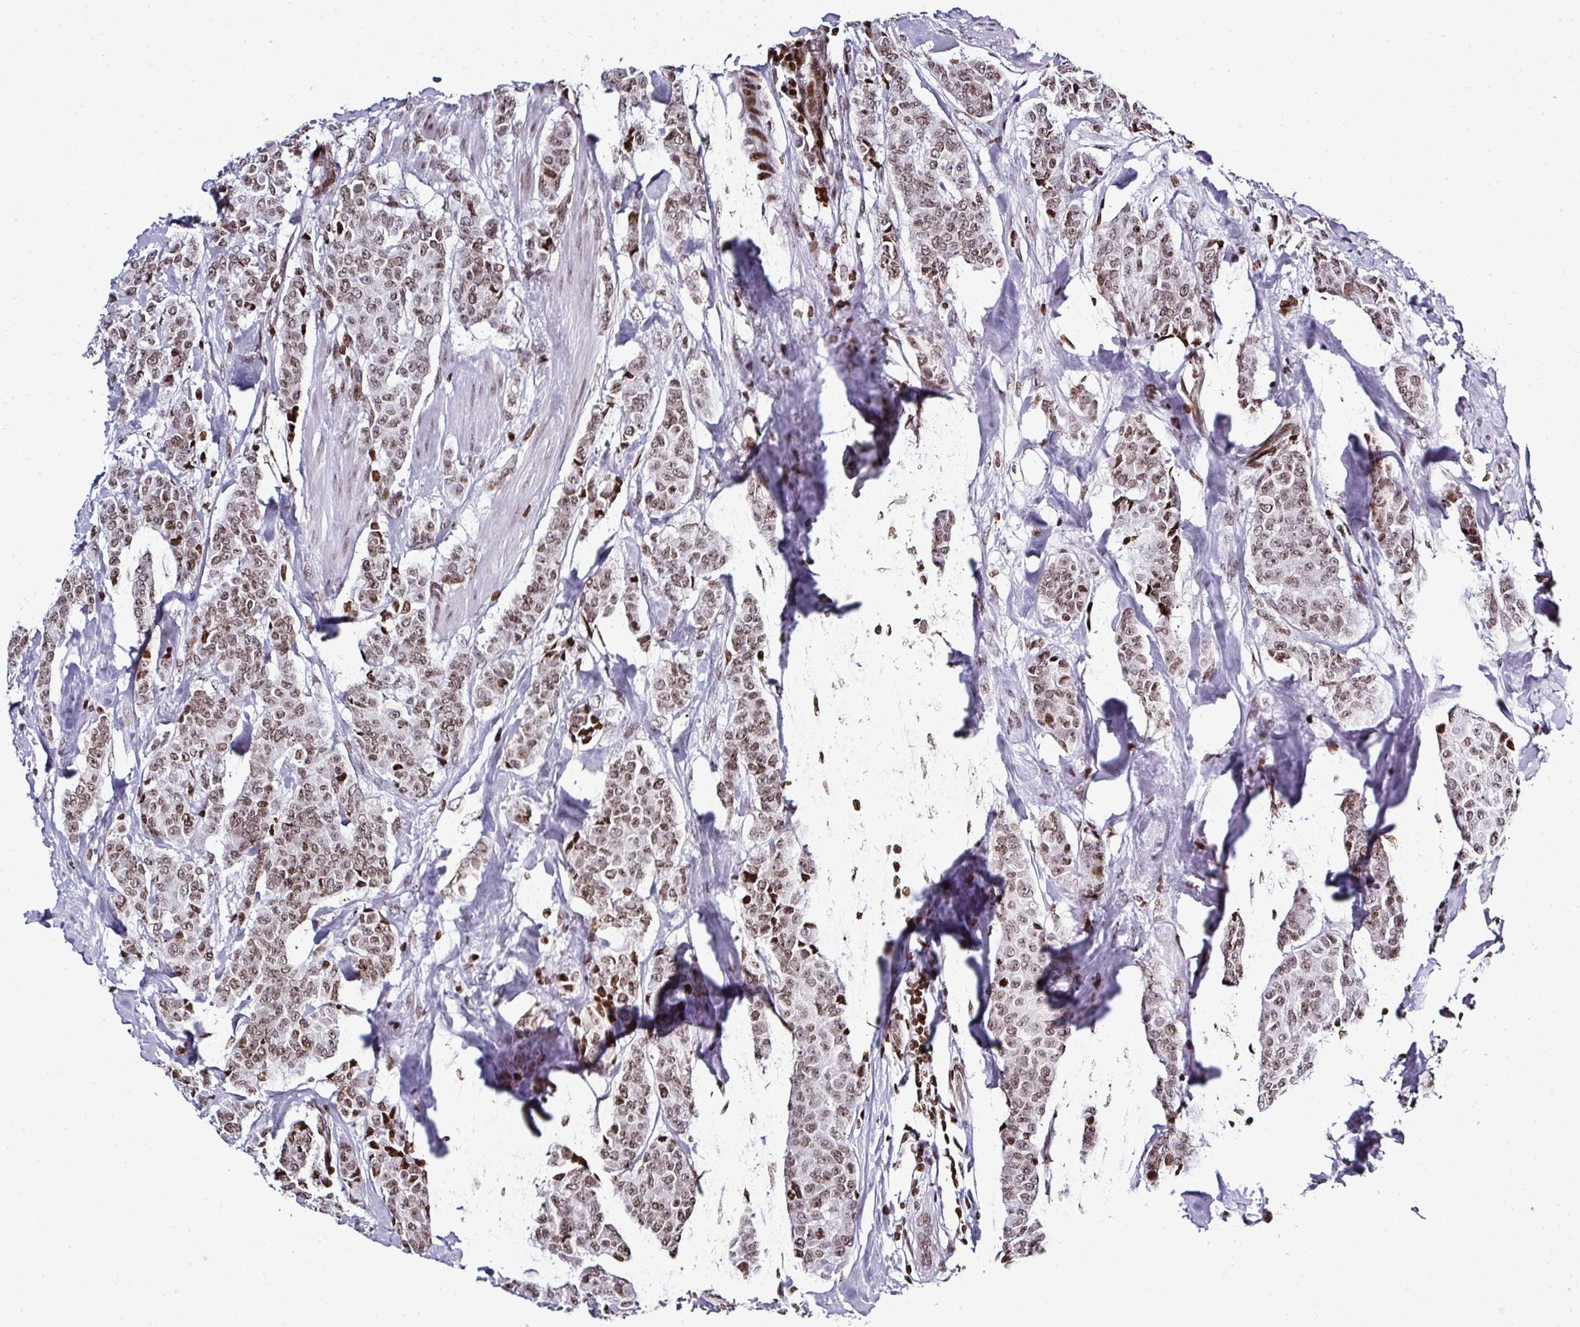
{"staining": {"intensity": "weak", "quantity": ">75%", "location": "nuclear"}, "tissue": "breast cancer", "cell_type": "Tumor cells", "image_type": "cancer", "snomed": [{"axis": "morphology", "description": "Duct carcinoma"}, {"axis": "topography", "description": "Breast"}], "caption": "A histopathology image of human invasive ductal carcinoma (breast) stained for a protein shows weak nuclear brown staining in tumor cells. (Stains: DAB (3,3'-diaminobenzidine) in brown, nuclei in blue, Microscopy: brightfield microscopy at high magnification).", "gene": "RASL11A", "patient": {"sex": "female", "age": 40}}